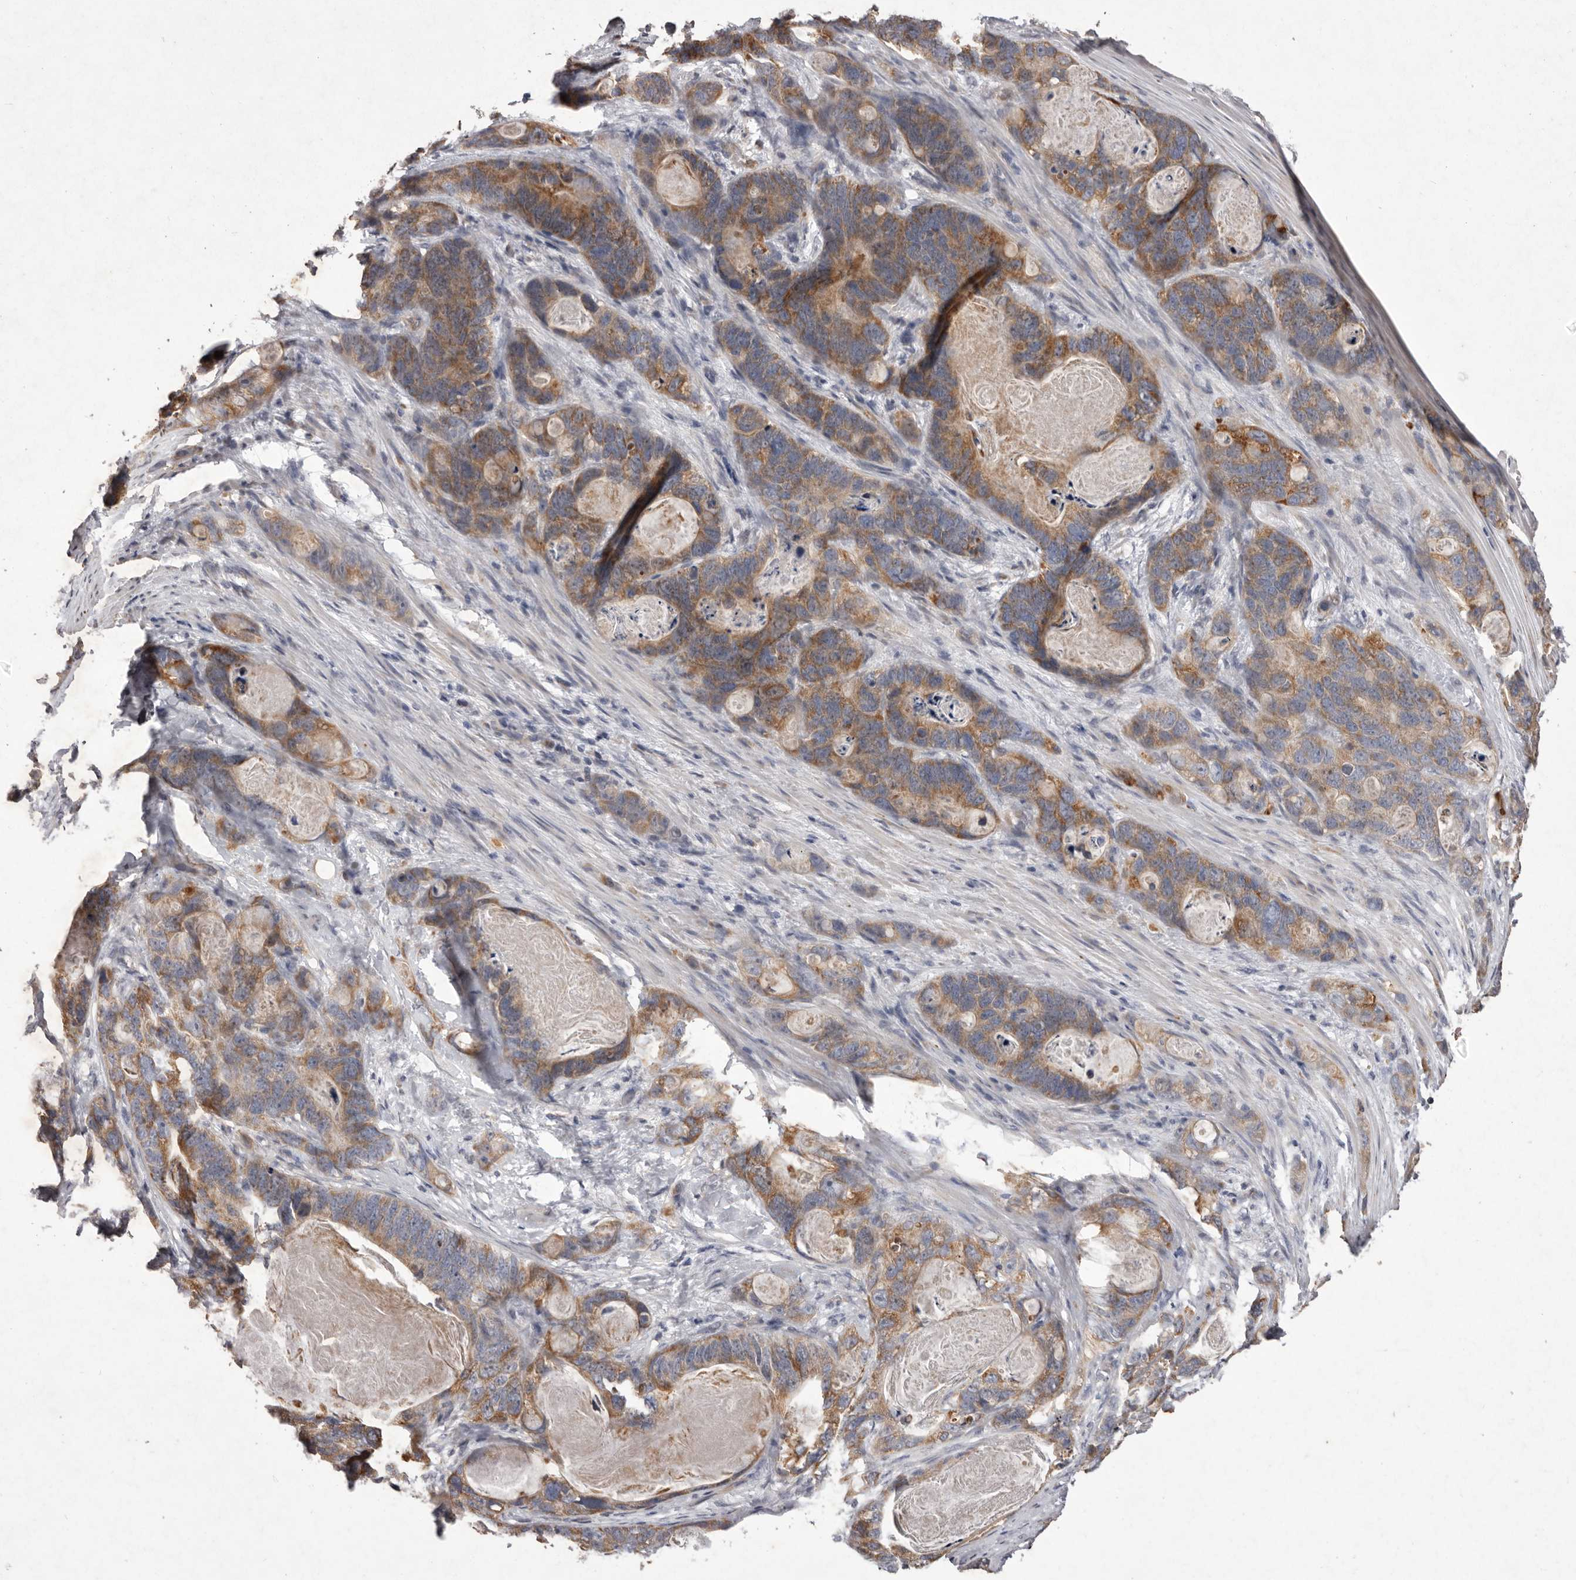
{"staining": {"intensity": "moderate", "quantity": ">75%", "location": "cytoplasmic/membranous"}, "tissue": "stomach cancer", "cell_type": "Tumor cells", "image_type": "cancer", "snomed": [{"axis": "morphology", "description": "Normal tissue, NOS"}, {"axis": "morphology", "description": "Adenocarcinoma, NOS"}, {"axis": "topography", "description": "Stomach"}], "caption": "This photomicrograph demonstrates IHC staining of adenocarcinoma (stomach), with medium moderate cytoplasmic/membranous staining in approximately >75% of tumor cells.", "gene": "CXCL14", "patient": {"sex": "female", "age": 89}}